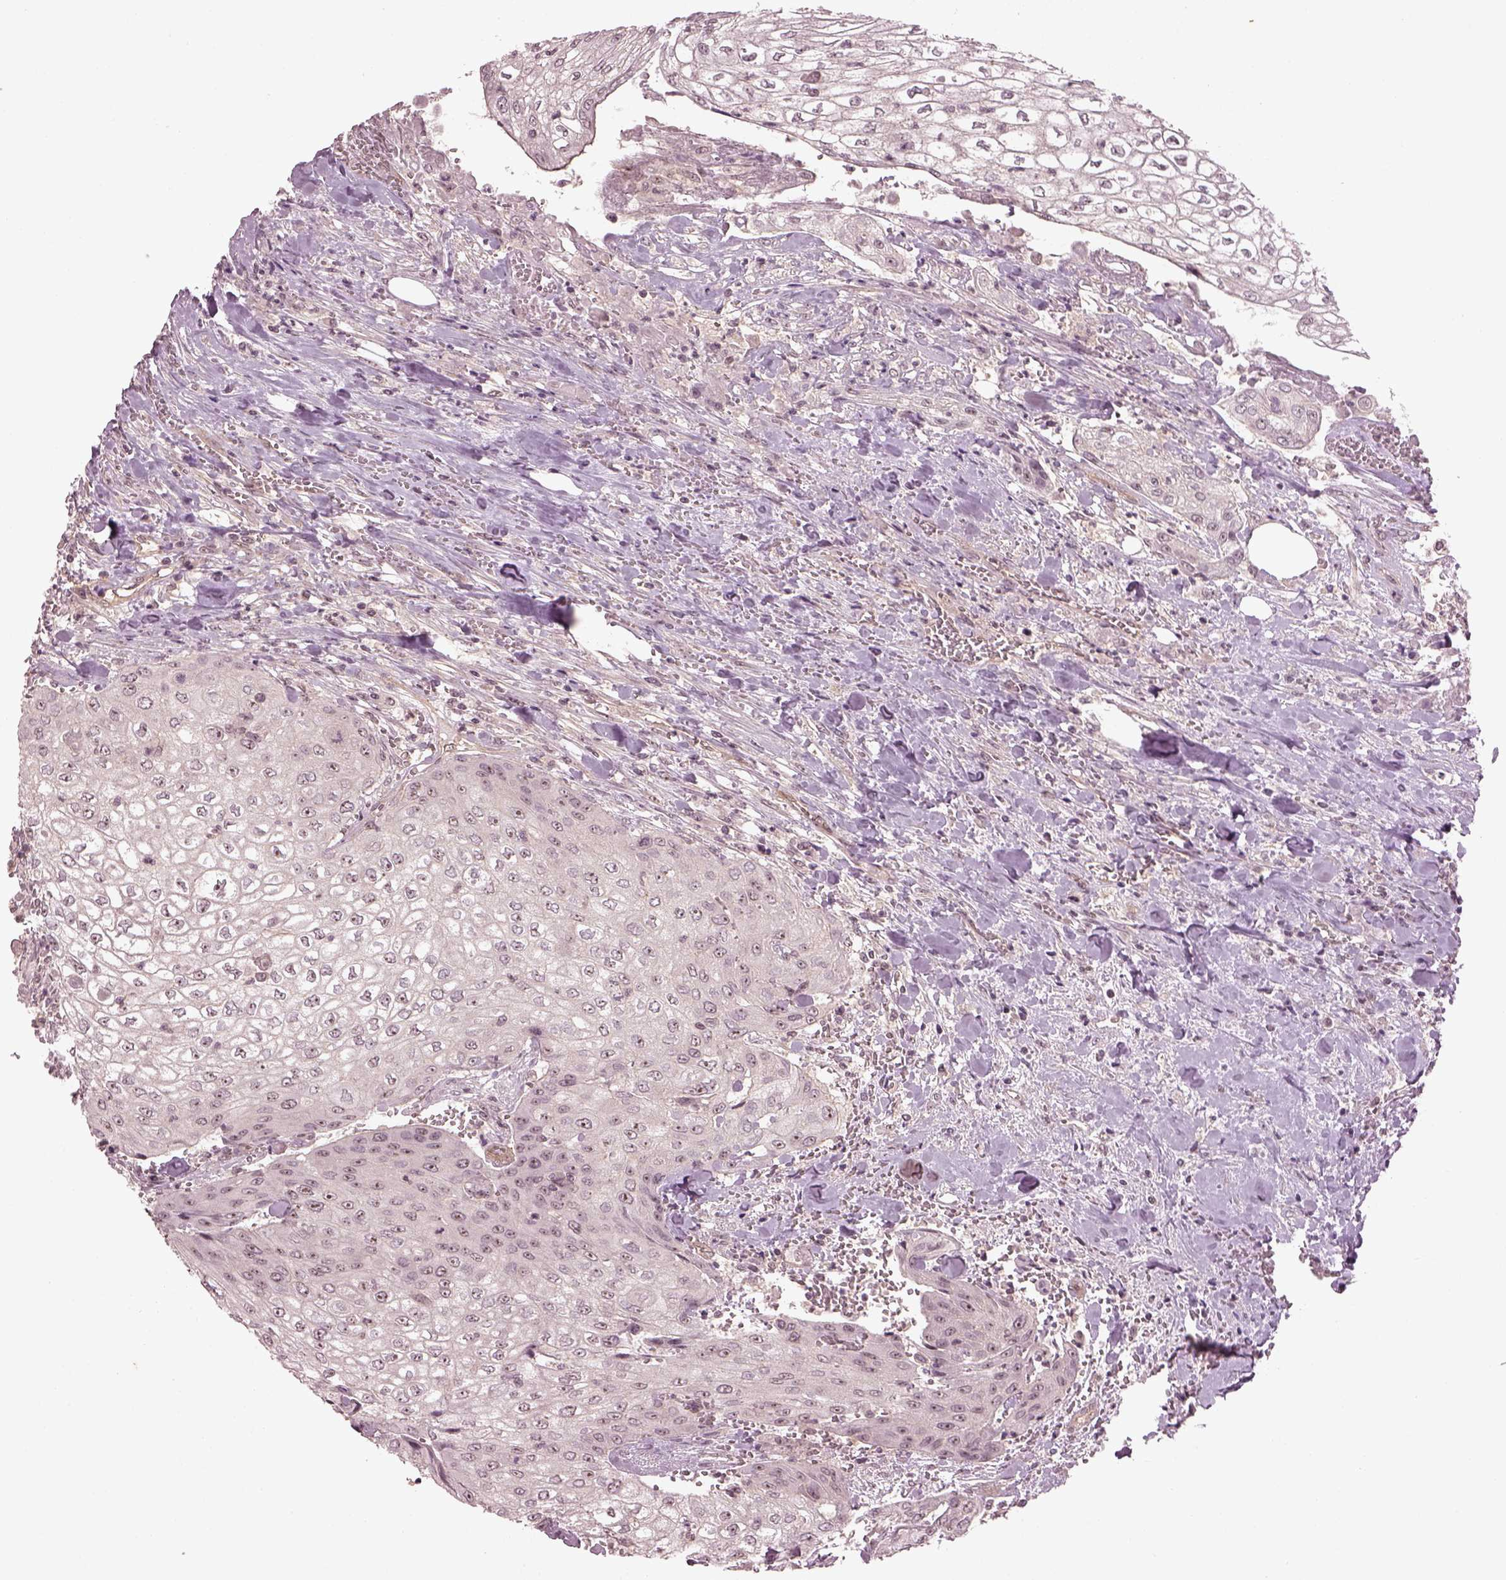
{"staining": {"intensity": "weak", "quantity": "25%-75%", "location": "nuclear"}, "tissue": "urothelial cancer", "cell_type": "Tumor cells", "image_type": "cancer", "snomed": [{"axis": "morphology", "description": "Urothelial carcinoma, High grade"}, {"axis": "topography", "description": "Urinary bladder"}], "caption": "Tumor cells exhibit low levels of weak nuclear staining in about 25%-75% of cells in human urothelial cancer. (DAB = brown stain, brightfield microscopy at high magnification).", "gene": "GNRH1", "patient": {"sex": "male", "age": 62}}